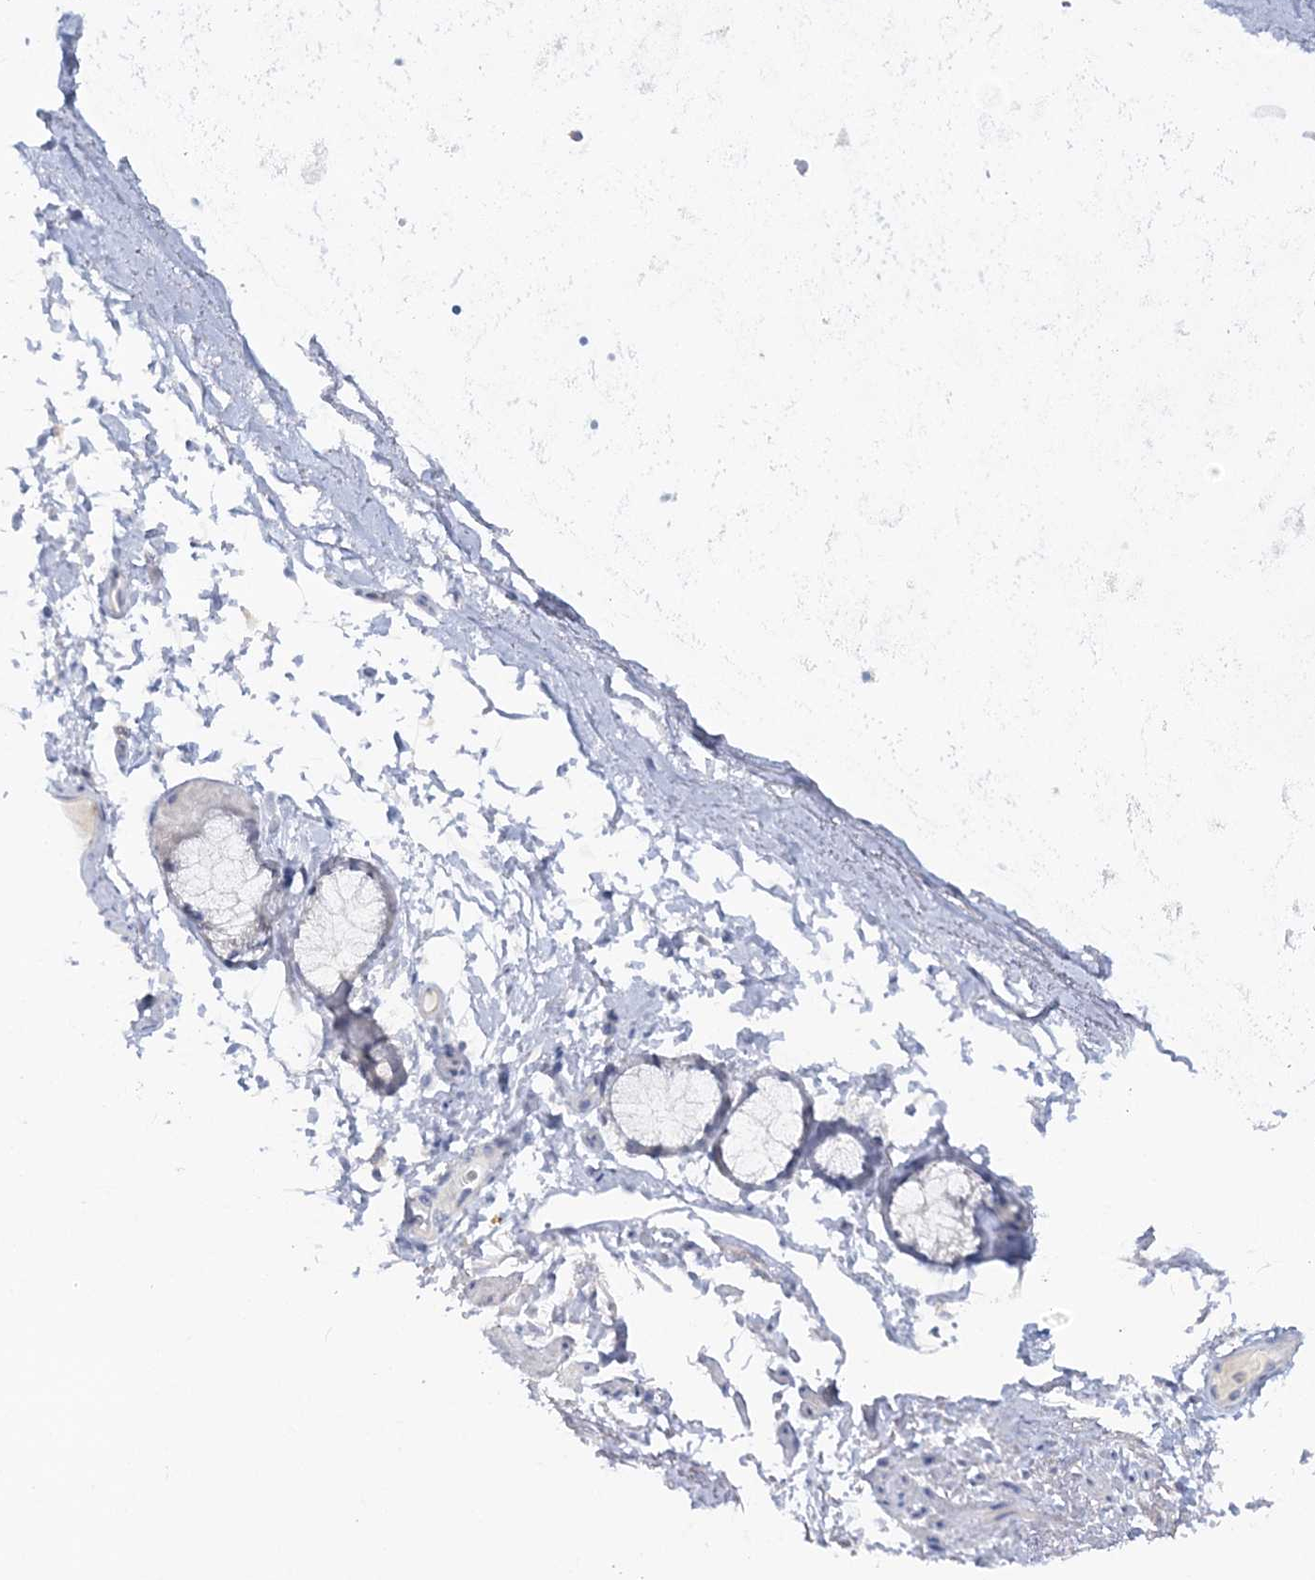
{"staining": {"intensity": "negative", "quantity": "none", "location": "none"}, "tissue": "adipose tissue", "cell_type": "Adipocytes", "image_type": "normal", "snomed": [{"axis": "morphology", "description": "Normal tissue, NOS"}, {"axis": "topography", "description": "Cartilage tissue"}, {"axis": "topography", "description": "Bronchus"}], "caption": "Immunohistochemical staining of benign human adipose tissue displays no significant expression in adipocytes.", "gene": "WDSUB1", "patient": {"sex": "female", "age": 73}}